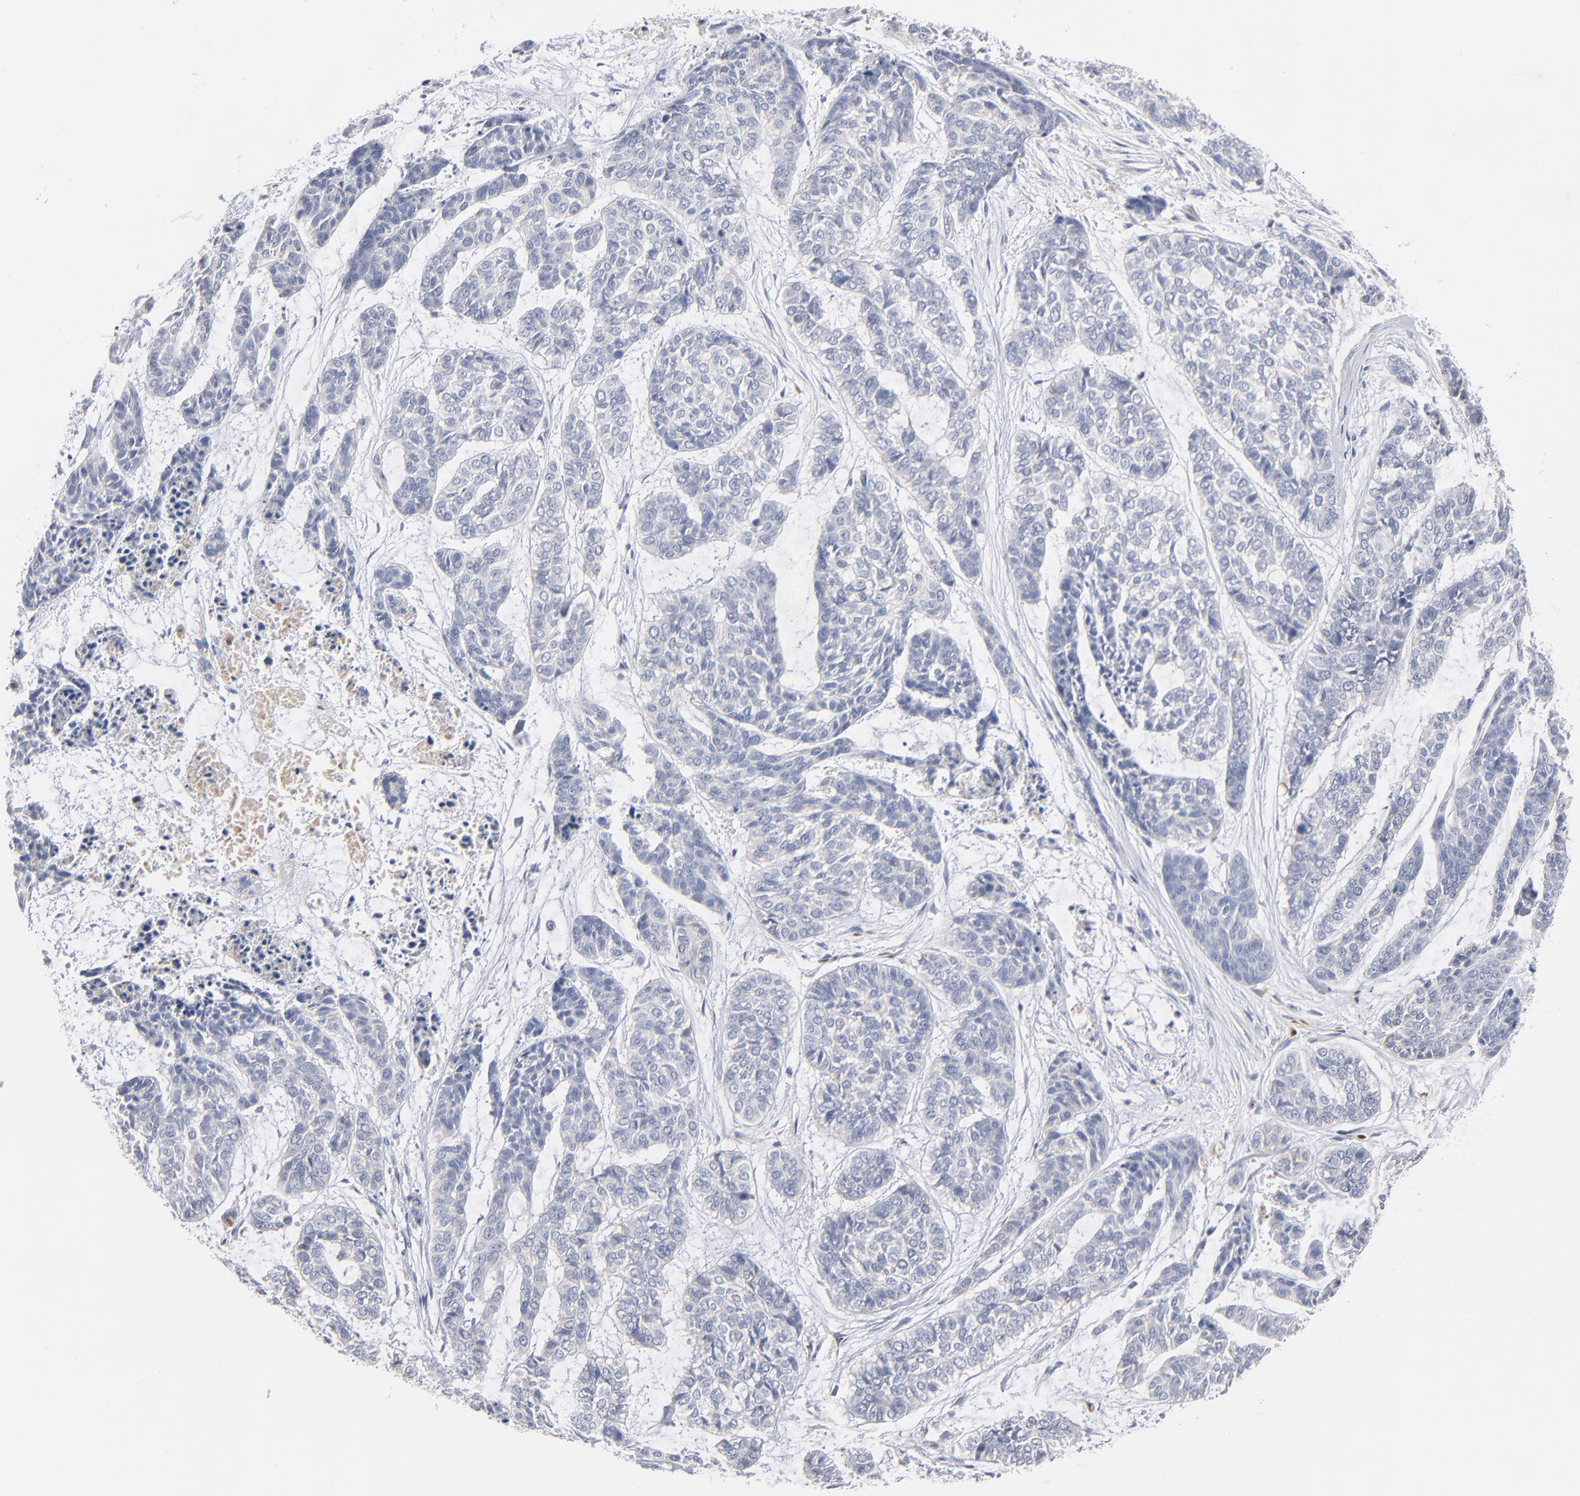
{"staining": {"intensity": "negative", "quantity": "none", "location": "none"}, "tissue": "skin cancer", "cell_type": "Tumor cells", "image_type": "cancer", "snomed": [{"axis": "morphology", "description": "Basal cell carcinoma"}, {"axis": "topography", "description": "Skin"}], "caption": "Immunohistochemistry (IHC) image of skin cancer (basal cell carcinoma) stained for a protein (brown), which demonstrates no staining in tumor cells.", "gene": "F12", "patient": {"sex": "female", "age": 64}}